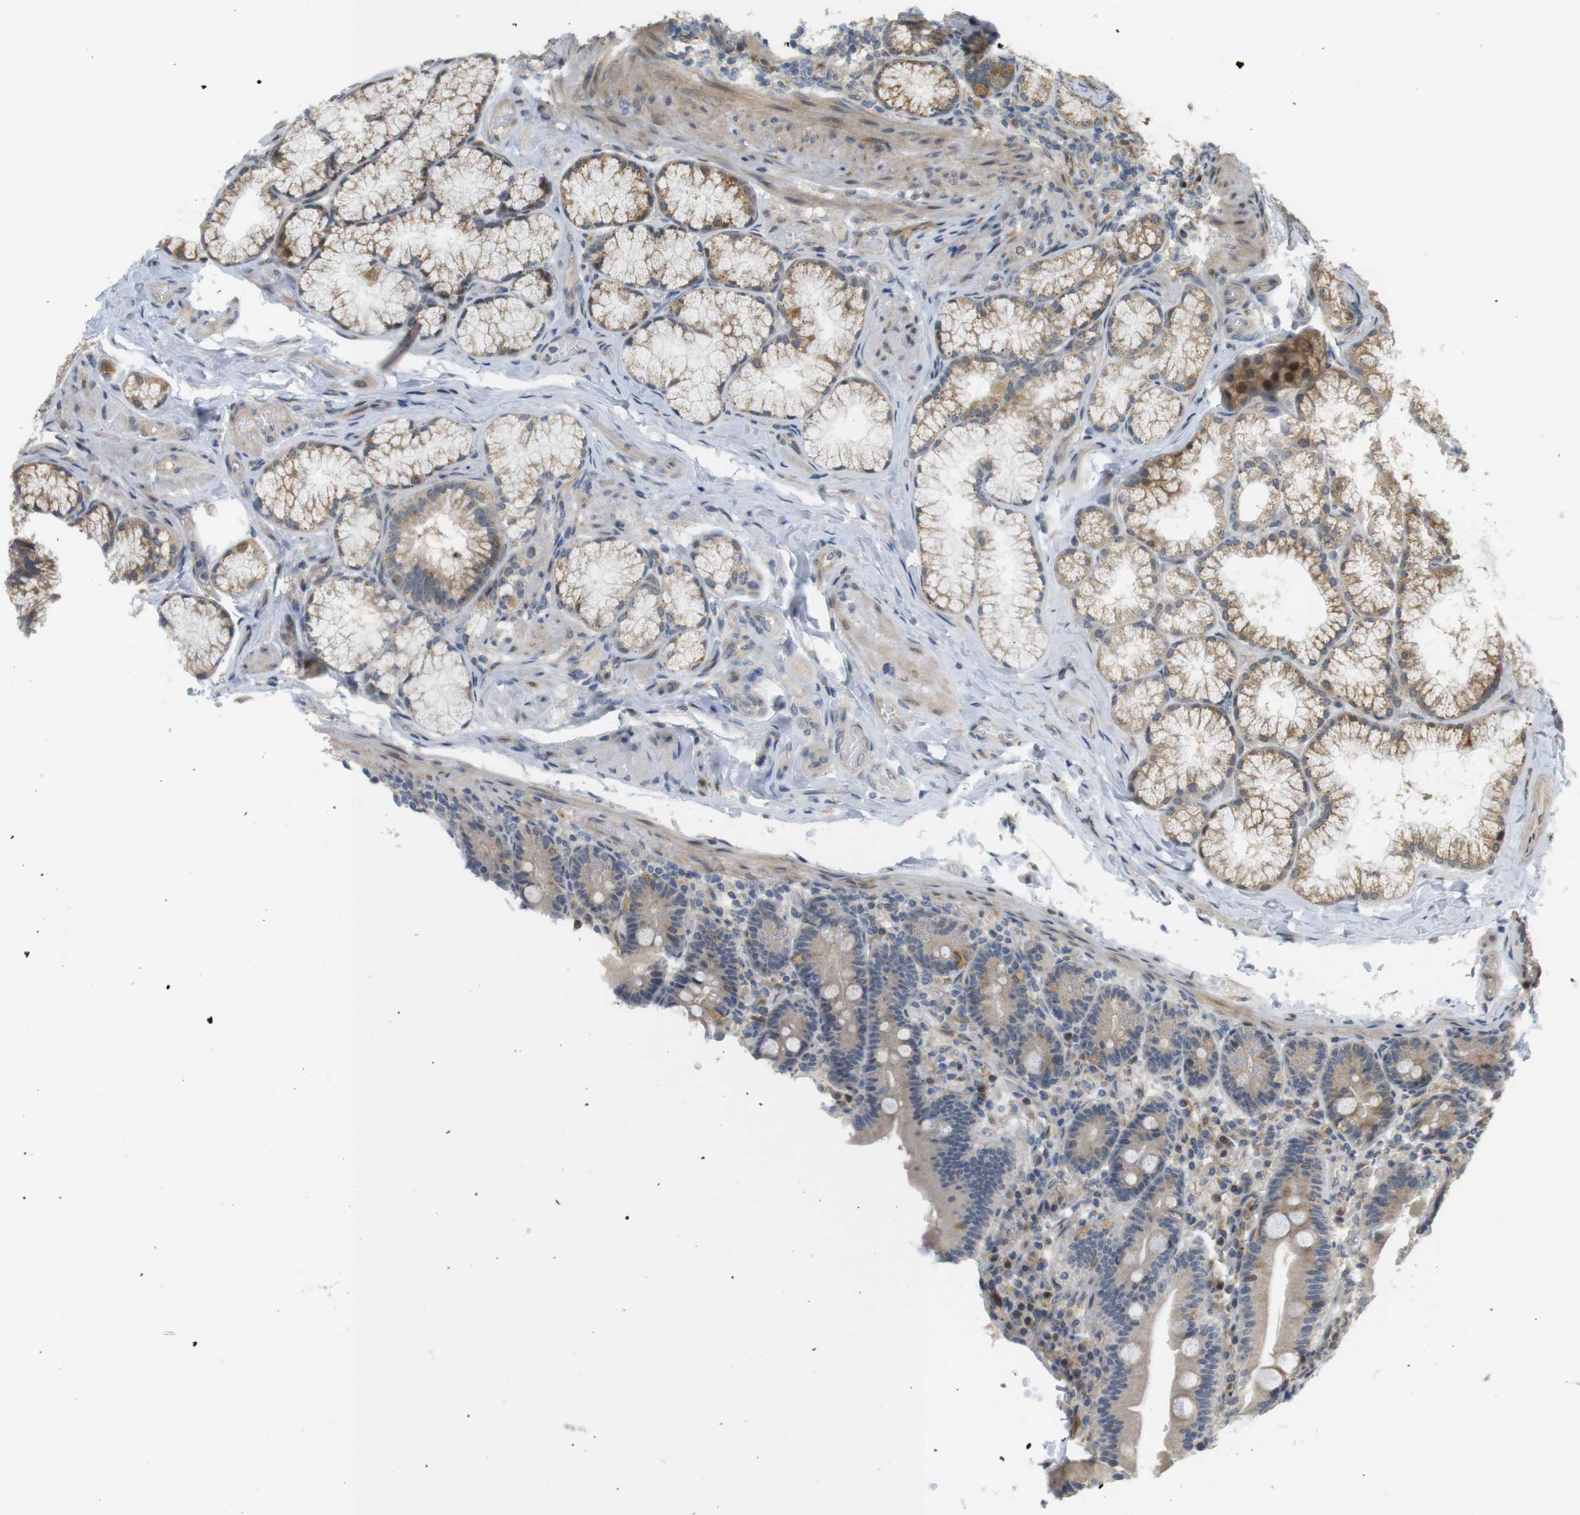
{"staining": {"intensity": "moderate", "quantity": "<25%", "location": "cytoplasmic/membranous"}, "tissue": "duodenum", "cell_type": "Glandular cells", "image_type": "normal", "snomed": [{"axis": "morphology", "description": "Normal tissue, NOS"}, {"axis": "topography", "description": "Duodenum"}], "caption": "Protein analysis of unremarkable duodenum shows moderate cytoplasmic/membranous staining in approximately <25% of glandular cells. Using DAB (brown) and hematoxylin (blue) stains, captured at high magnification using brightfield microscopy.", "gene": "TSPAN9", "patient": {"sex": "male", "age": 54}}